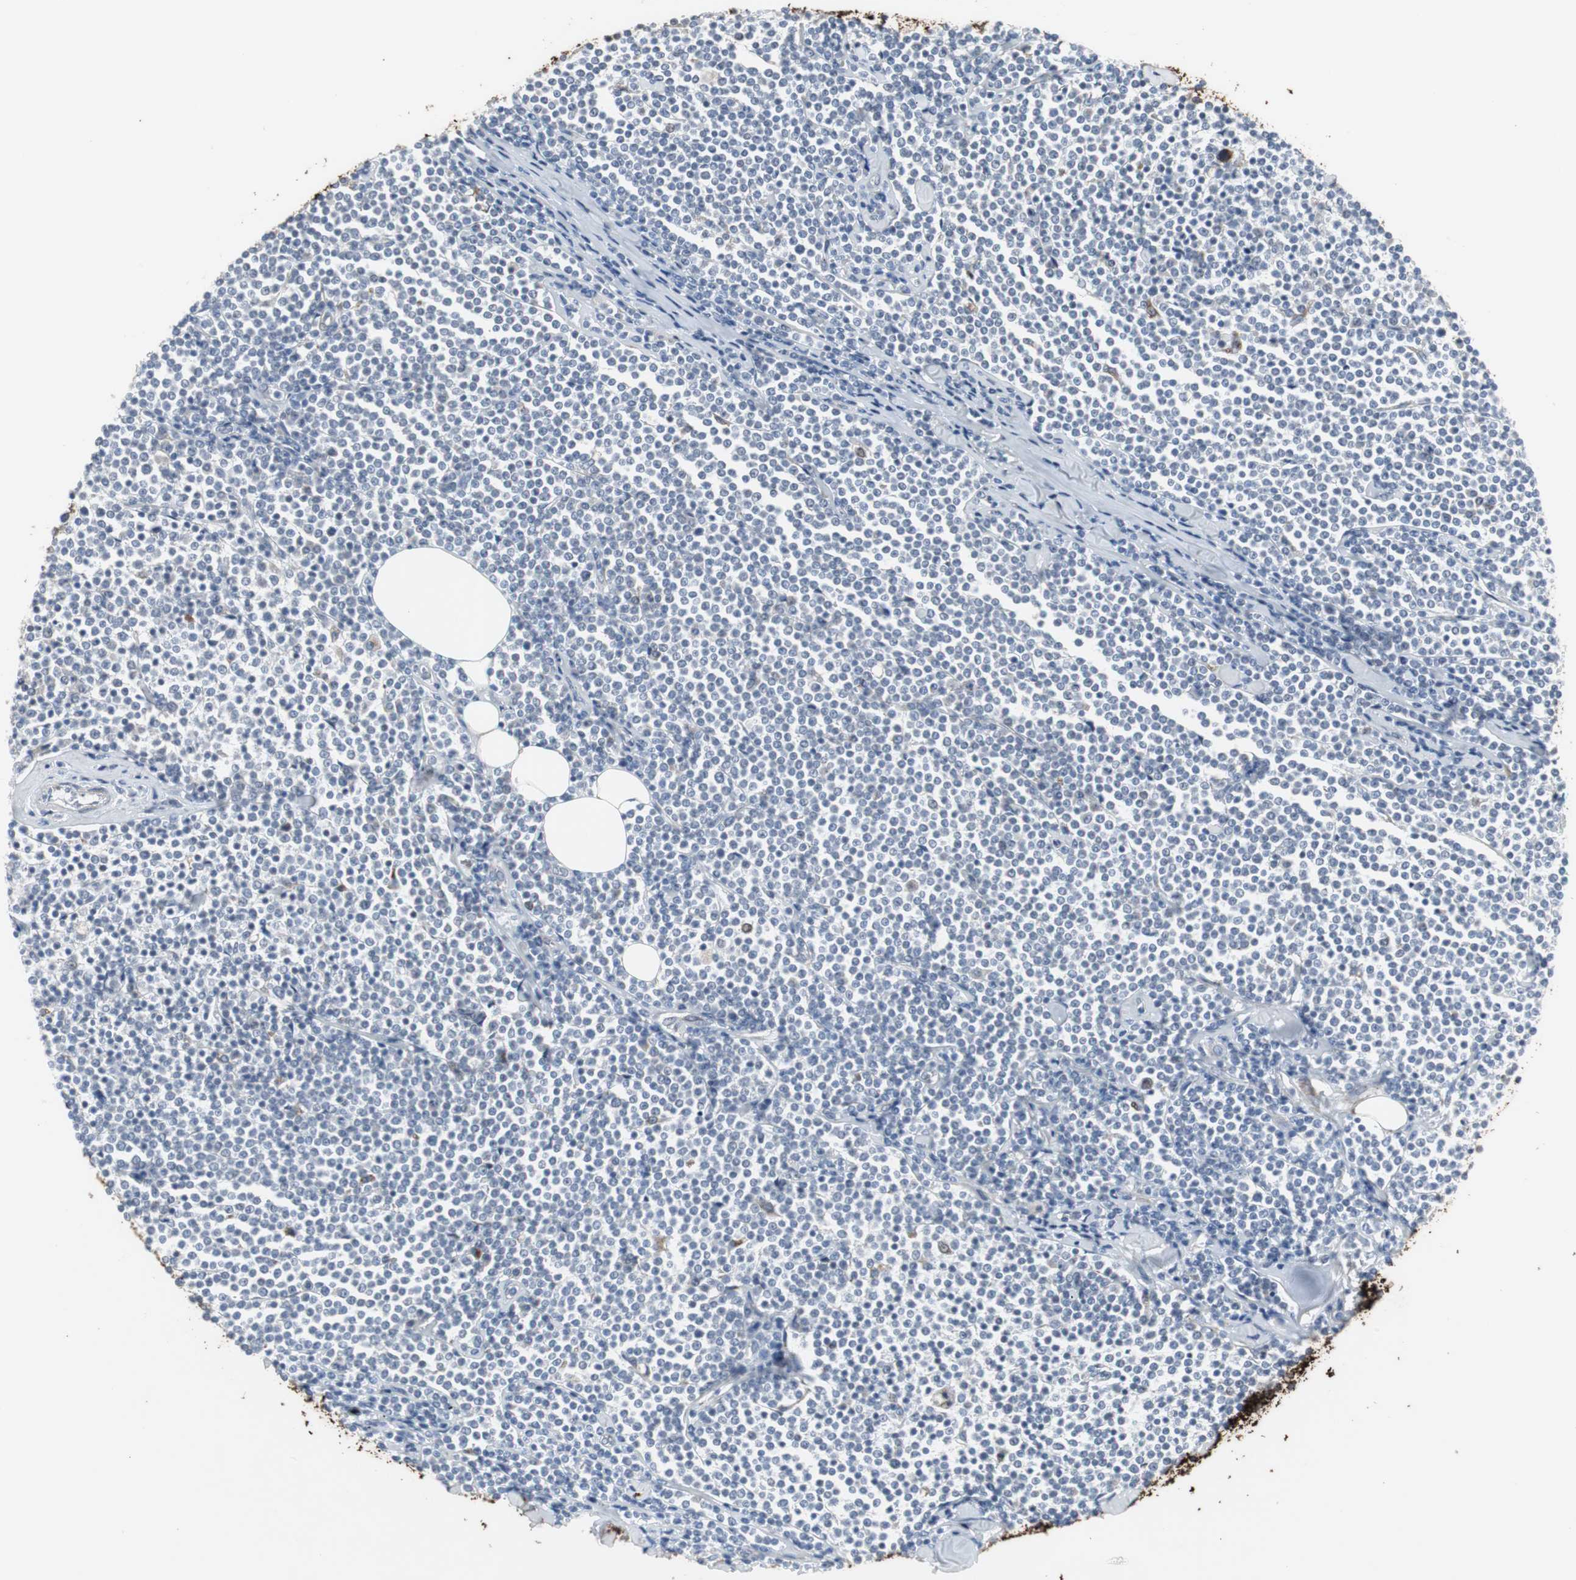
{"staining": {"intensity": "negative", "quantity": "none", "location": "none"}, "tissue": "lymphoma", "cell_type": "Tumor cells", "image_type": "cancer", "snomed": [{"axis": "morphology", "description": "Malignant lymphoma, non-Hodgkin's type, Low grade"}, {"axis": "topography", "description": "Soft tissue"}], "caption": "IHC histopathology image of human malignant lymphoma, non-Hodgkin's type (low-grade) stained for a protein (brown), which demonstrates no expression in tumor cells.", "gene": "GBA1", "patient": {"sex": "male", "age": 92}}